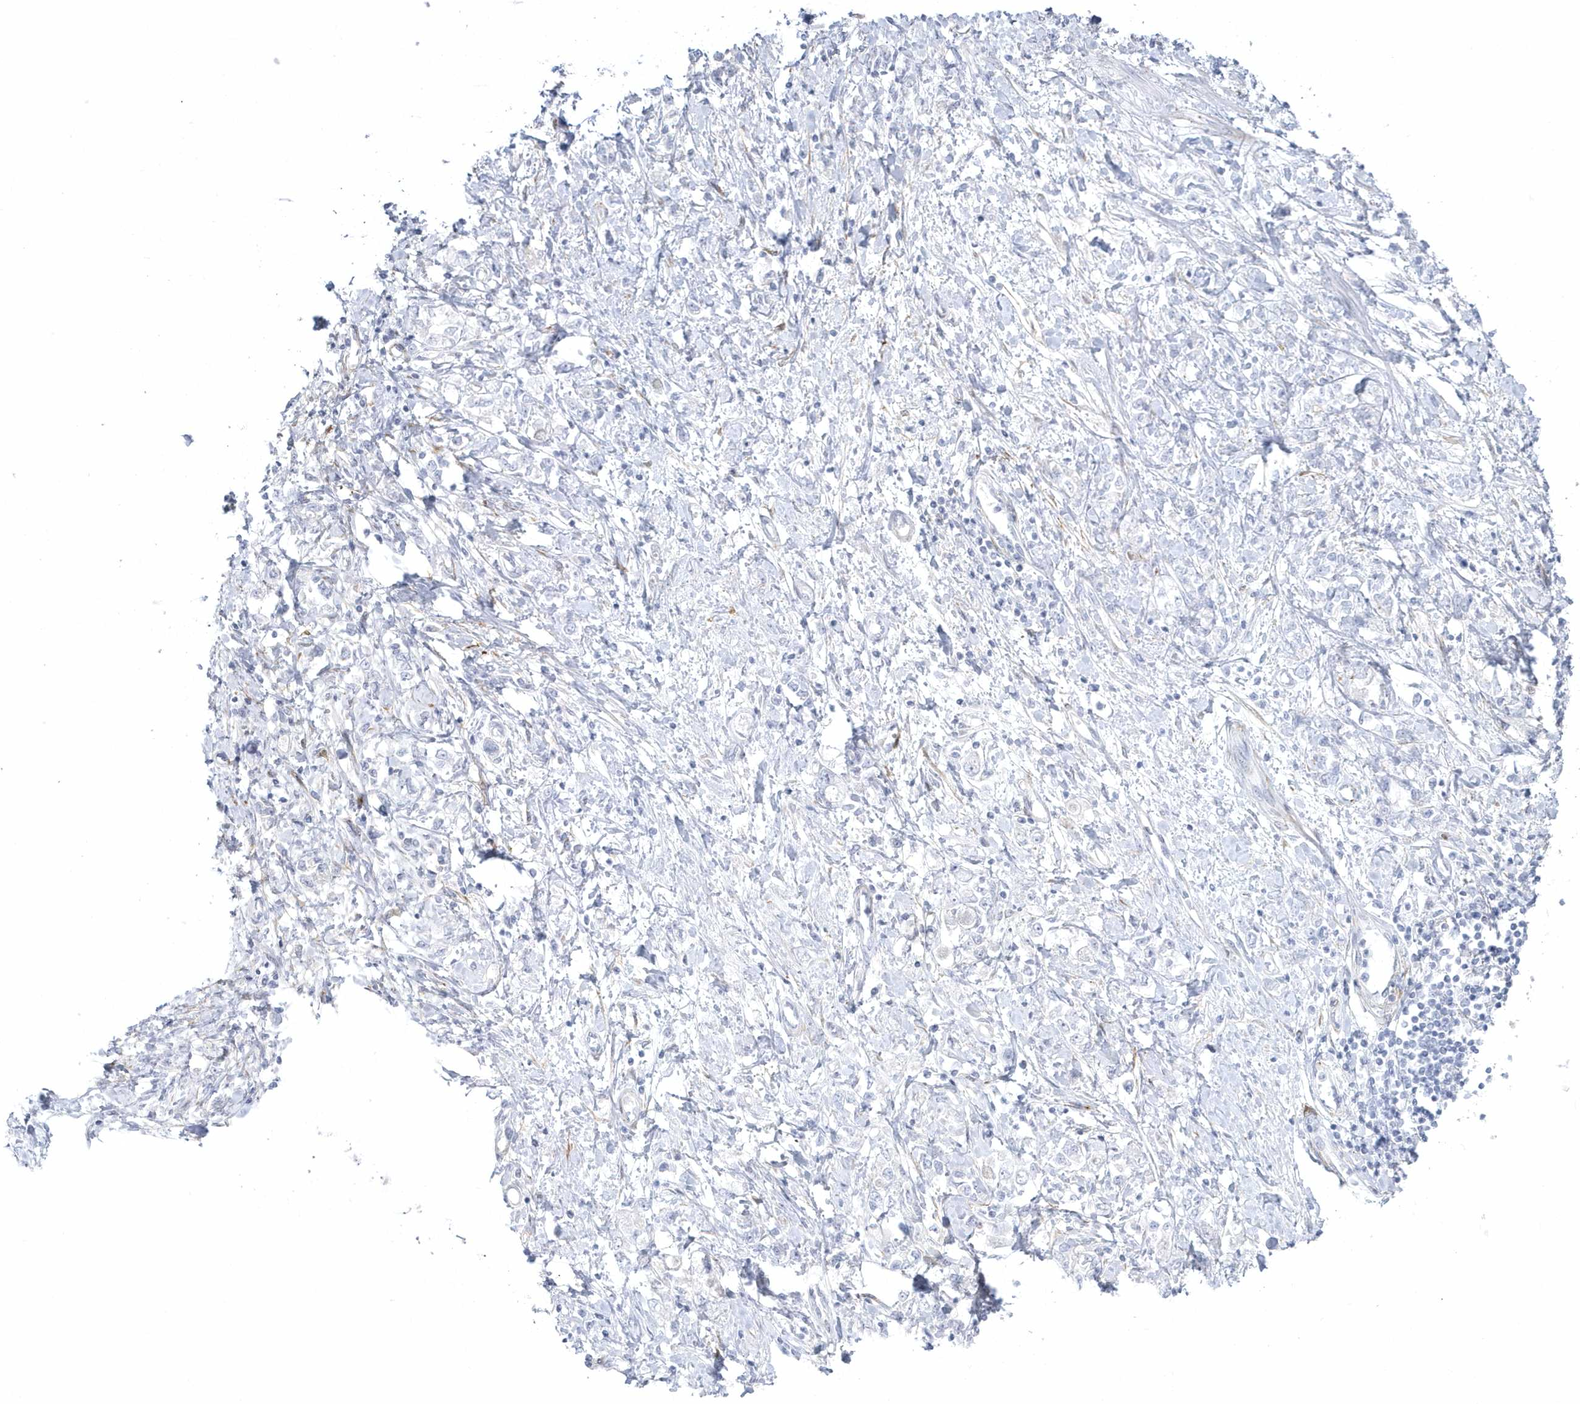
{"staining": {"intensity": "negative", "quantity": "none", "location": "none"}, "tissue": "stomach cancer", "cell_type": "Tumor cells", "image_type": "cancer", "snomed": [{"axis": "morphology", "description": "Adenocarcinoma, NOS"}, {"axis": "topography", "description": "Stomach"}], "caption": "Tumor cells show no significant protein positivity in stomach cancer (adenocarcinoma).", "gene": "WDR27", "patient": {"sex": "female", "age": 76}}